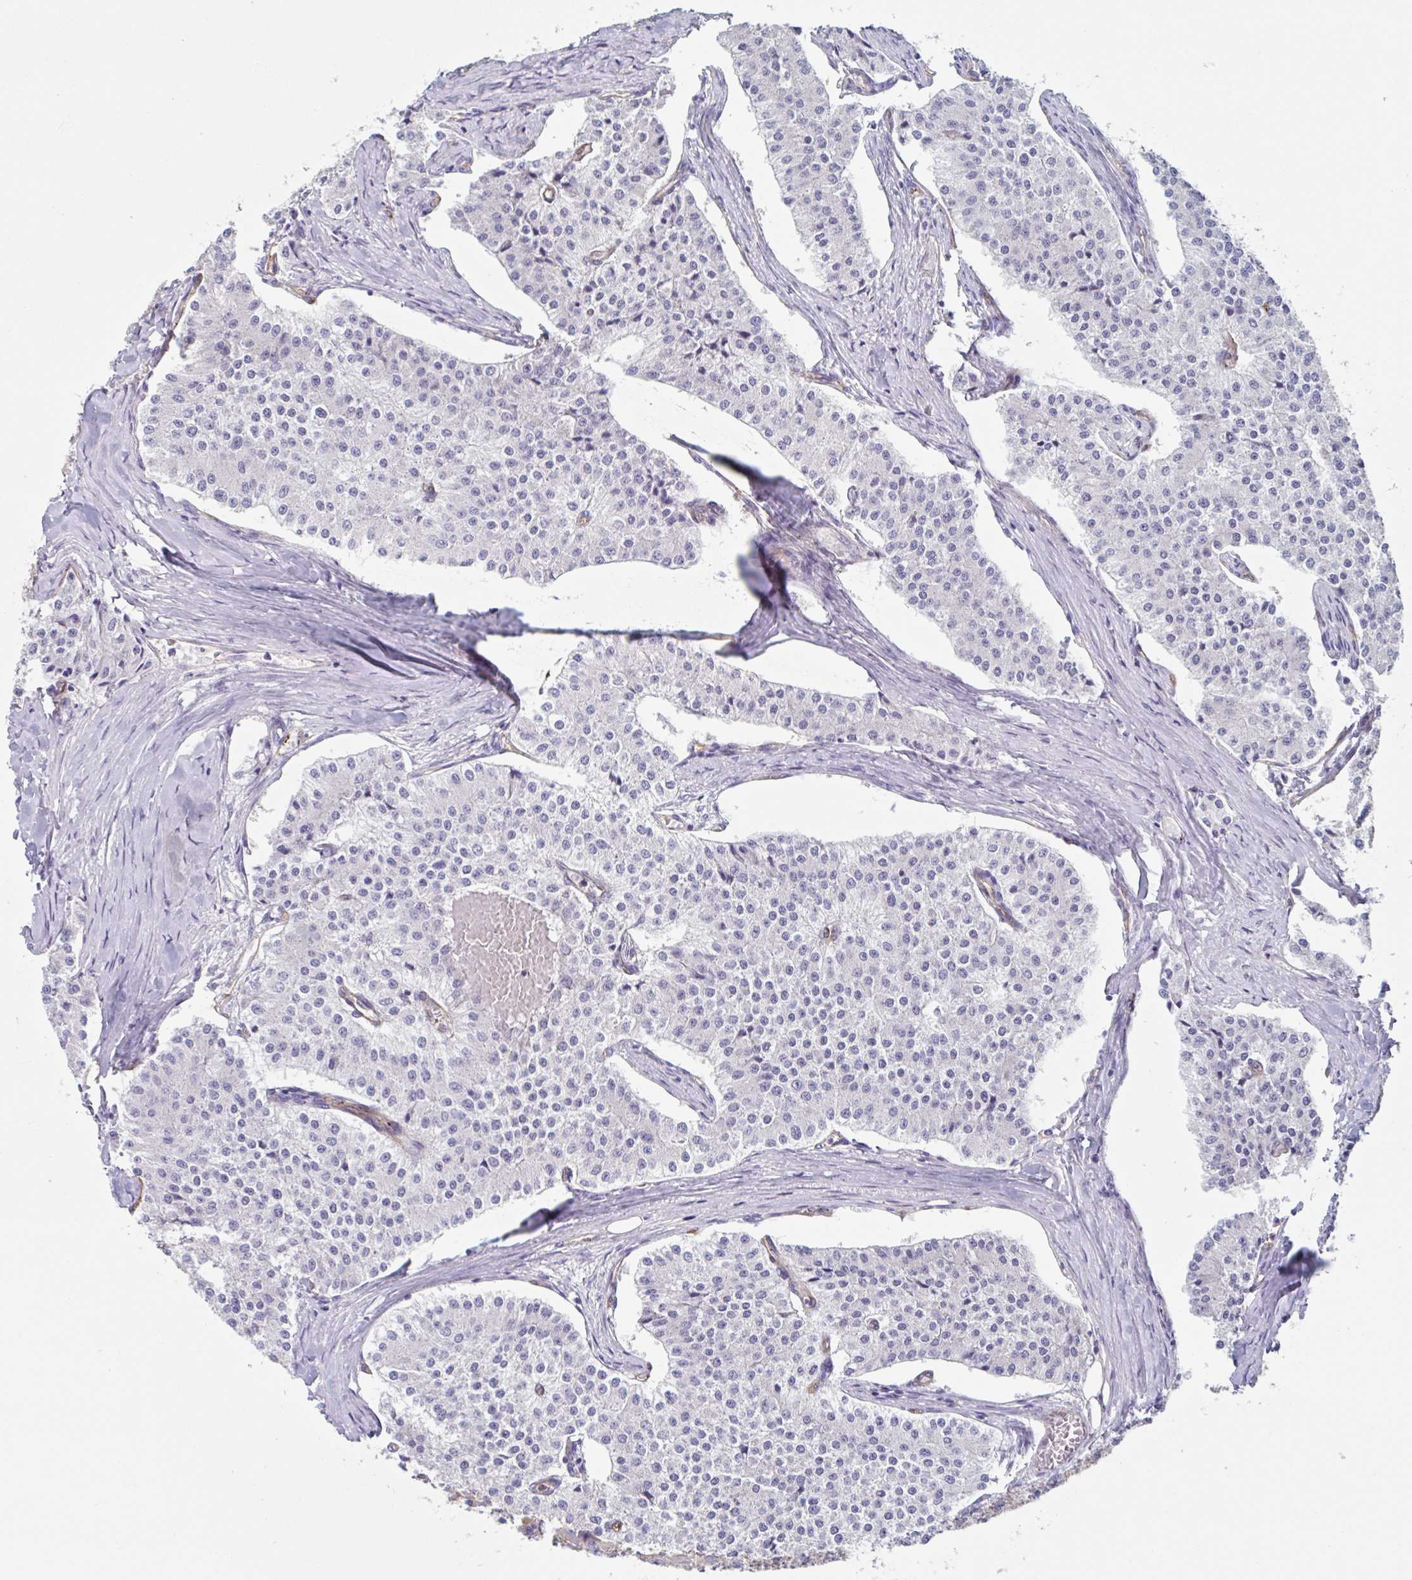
{"staining": {"intensity": "negative", "quantity": "none", "location": "none"}, "tissue": "carcinoid", "cell_type": "Tumor cells", "image_type": "cancer", "snomed": [{"axis": "morphology", "description": "Carcinoid, malignant, NOS"}, {"axis": "topography", "description": "Colon"}], "caption": "A high-resolution histopathology image shows immunohistochemistry (IHC) staining of malignant carcinoid, which reveals no significant positivity in tumor cells.", "gene": "EHD4", "patient": {"sex": "female", "age": 52}}